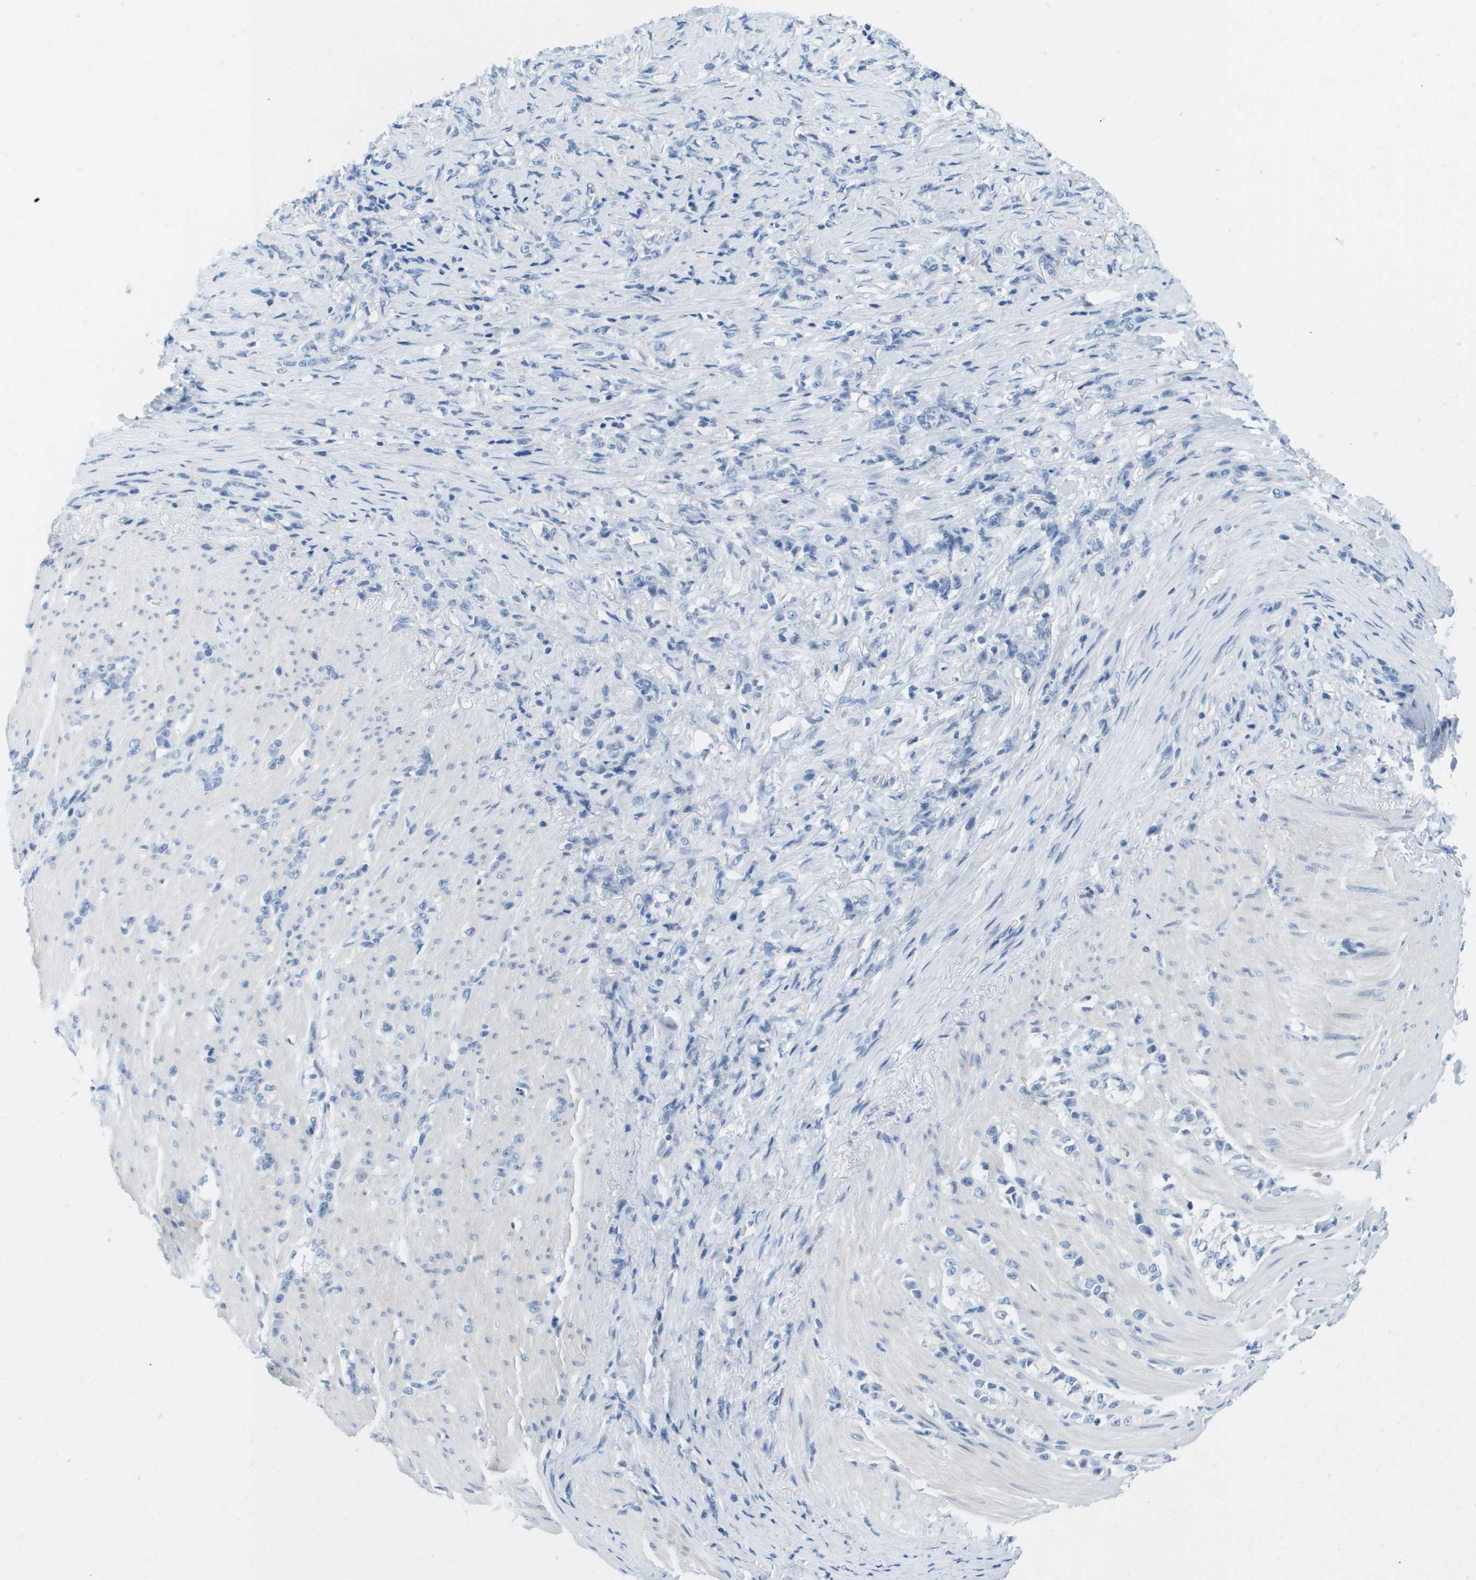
{"staining": {"intensity": "negative", "quantity": "none", "location": "none"}, "tissue": "stomach cancer", "cell_type": "Tumor cells", "image_type": "cancer", "snomed": [{"axis": "morphology", "description": "Adenocarcinoma, NOS"}, {"axis": "topography", "description": "Stomach, lower"}], "caption": "This is an immunohistochemistry micrograph of human stomach cancer. There is no positivity in tumor cells.", "gene": "CDHR2", "patient": {"sex": "male", "age": 88}}